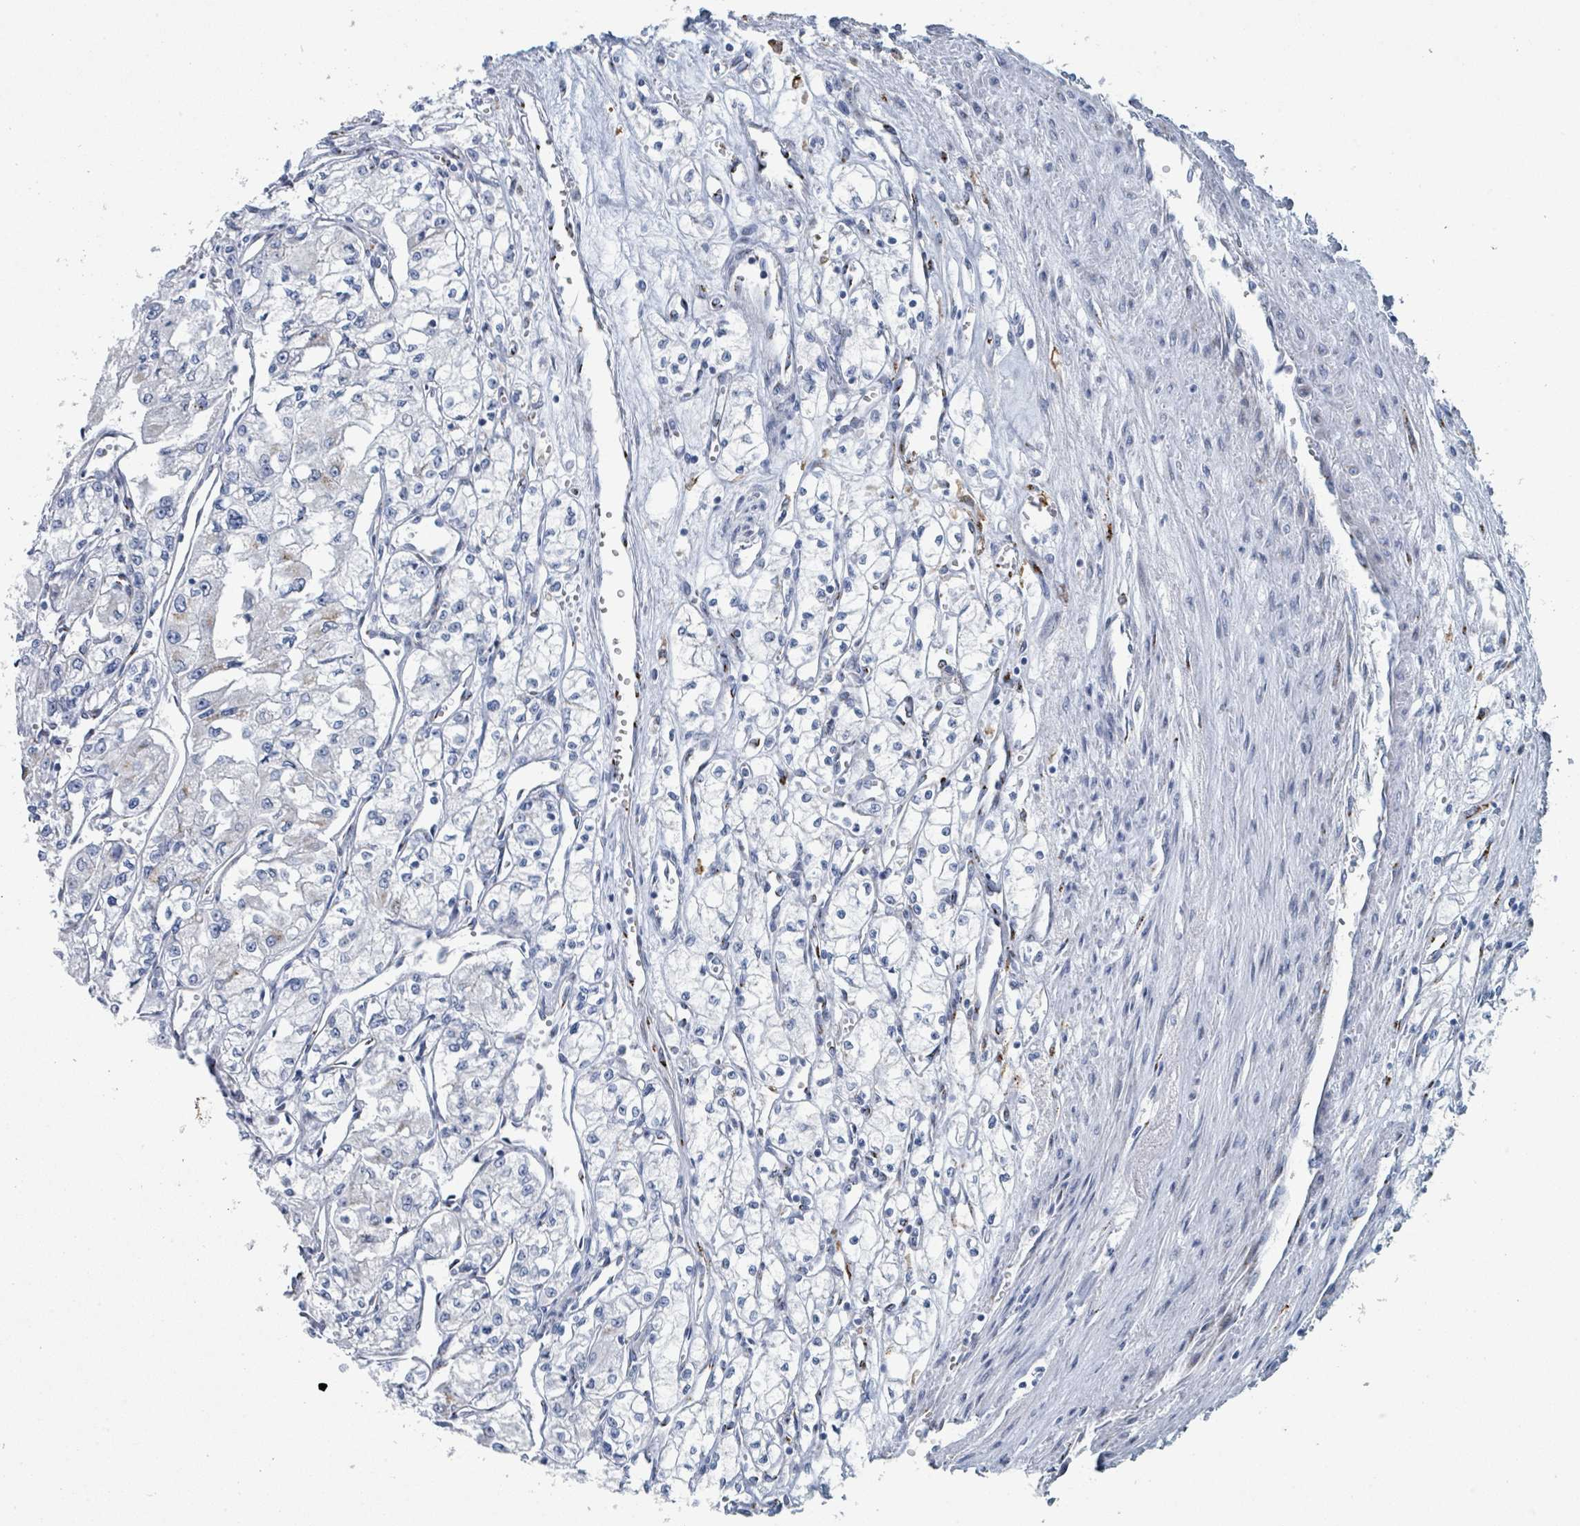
{"staining": {"intensity": "negative", "quantity": "none", "location": "none"}, "tissue": "renal cancer", "cell_type": "Tumor cells", "image_type": "cancer", "snomed": [{"axis": "morphology", "description": "Adenocarcinoma, NOS"}, {"axis": "topography", "description": "Kidney"}], "caption": "A photomicrograph of human renal adenocarcinoma is negative for staining in tumor cells.", "gene": "DCAF5", "patient": {"sex": "male", "age": 59}}